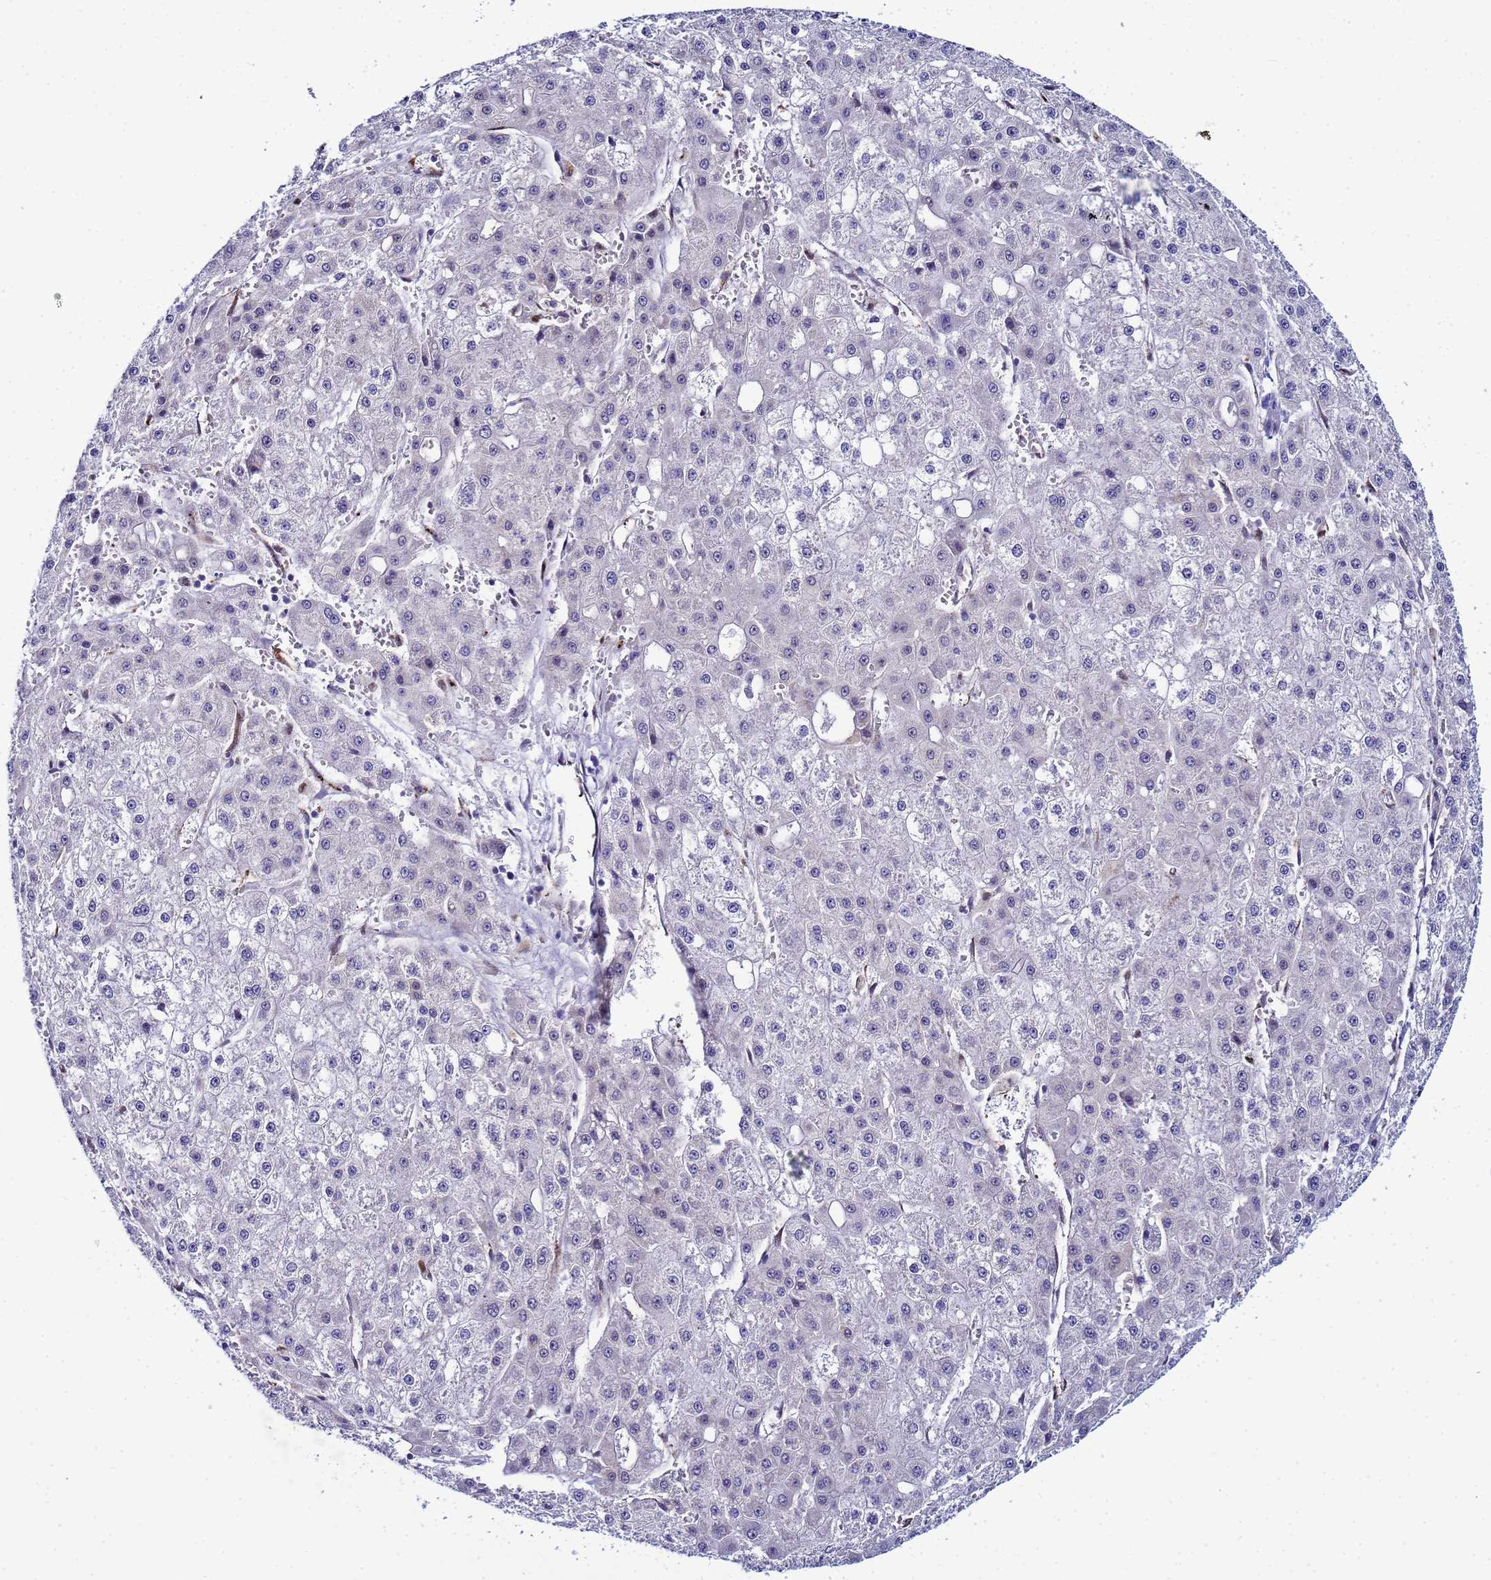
{"staining": {"intensity": "negative", "quantity": "none", "location": "none"}, "tissue": "liver cancer", "cell_type": "Tumor cells", "image_type": "cancer", "snomed": [{"axis": "morphology", "description": "Carcinoma, Hepatocellular, NOS"}, {"axis": "topography", "description": "Liver"}], "caption": "The image shows no staining of tumor cells in liver cancer (hepatocellular carcinoma). (Stains: DAB immunohistochemistry with hematoxylin counter stain, Microscopy: brightfield microscopy at high magnification).", "gene": "SLC25A37", "patient": {"sex": "male", "age": 47}}